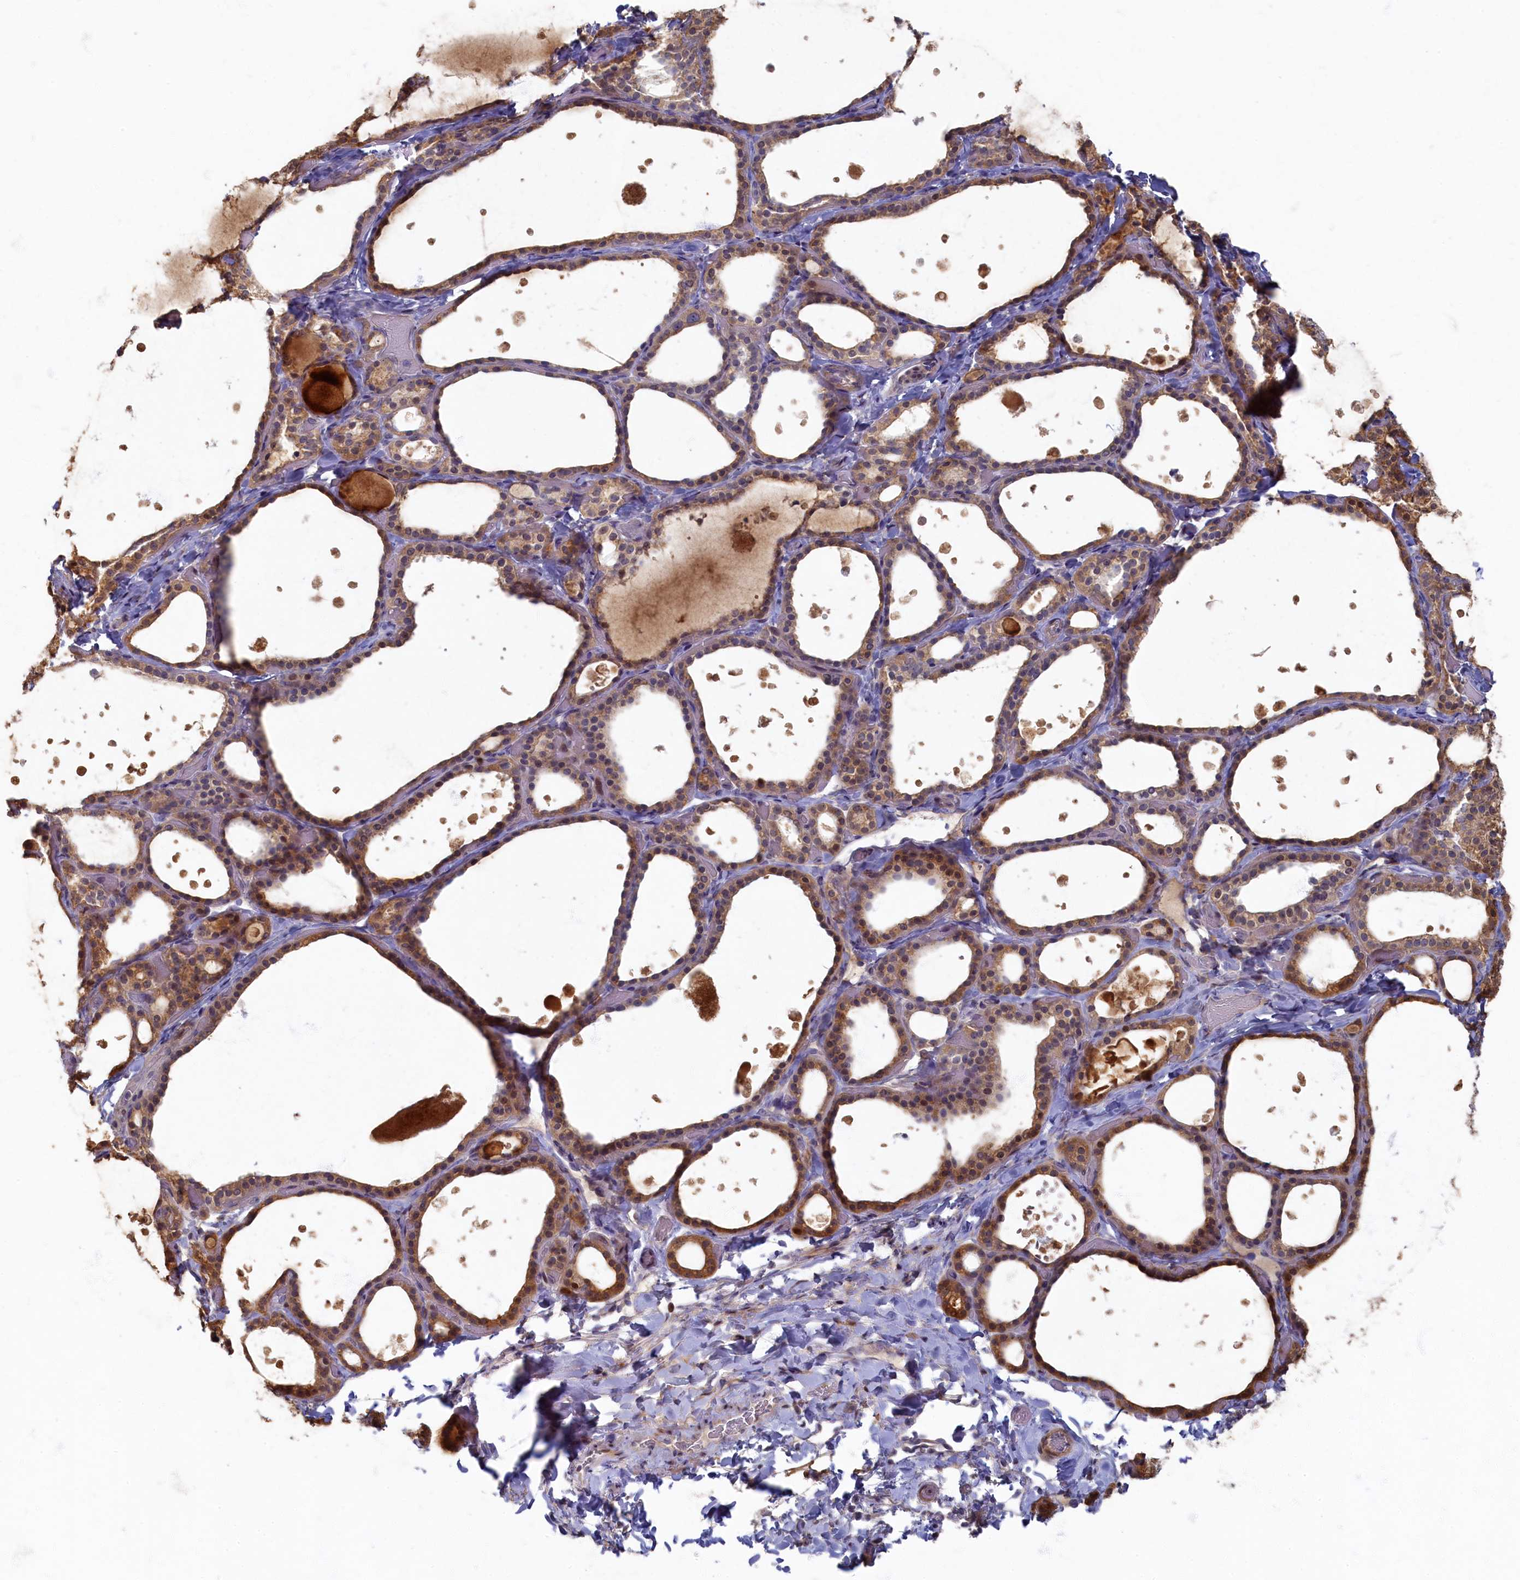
{"staining": {"intensity": "moderate", "quantity": "25%-75%", "location": "cytoplasmic/membranous,nuclear"}, "tissue": "thyroid gland", "cell_type": "Glandular cells", "image_type": "normal", "snomed": [{"axis": "morphology", "description": "Normal tissue, NOS"}, {"axis": "topography", "description": "Thyroid gland"}], "caption": "Approximately 25%-75% of glandular cells in normal human thyroid gland demonstrate moderate cytoplasmic/membranous,nuclear protein expression as visualized by brown immunohistochemical staining.", "gene": "HUNK", "patient": {"sex": "female", "age": 44}}